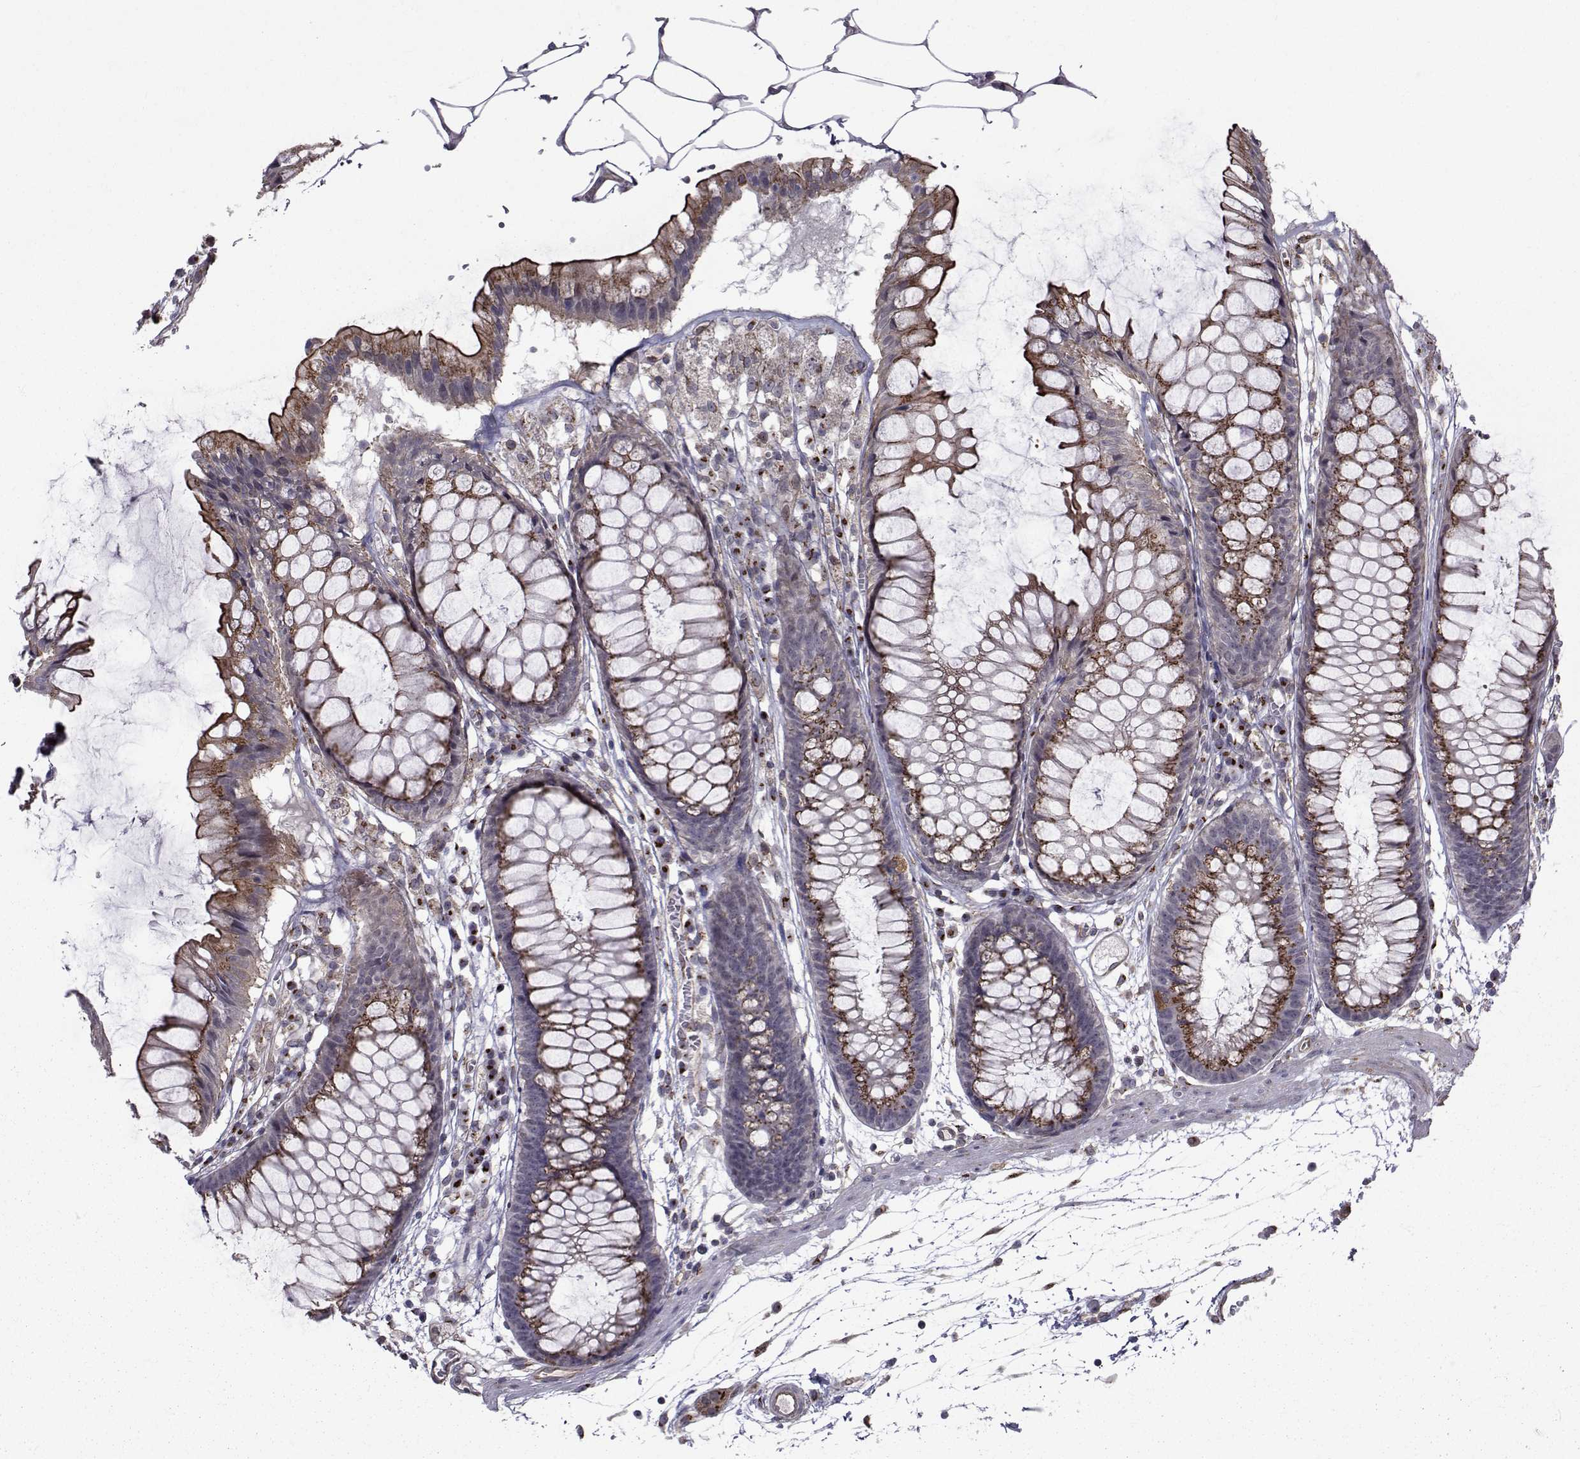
{"staining": {"intensity": "moderate", "quantity": ">75%", "location": "cytoplasmic/membranous"}, "tissue": "colon", "cell_type": "Endothelial cells", "image_type": "normal", "snomed": [{"axis": "morphology", "description": "Normal tissue, NOS"}, {"axis": "morphology", "description": "Adenocarcinoma, NOS"}, {"axis": "topography", "description": "Colon"}], "caption": "Colon was stained to show a protein in brown. There is medium levels of moderate cytoplasmic/membranous expression in approximately >75% of endothelial cells. (IHC, brightfield microscopy, high magnification).", "gene": "ATP6V1C2", "patient": {"sex": "male", "age": 65}}